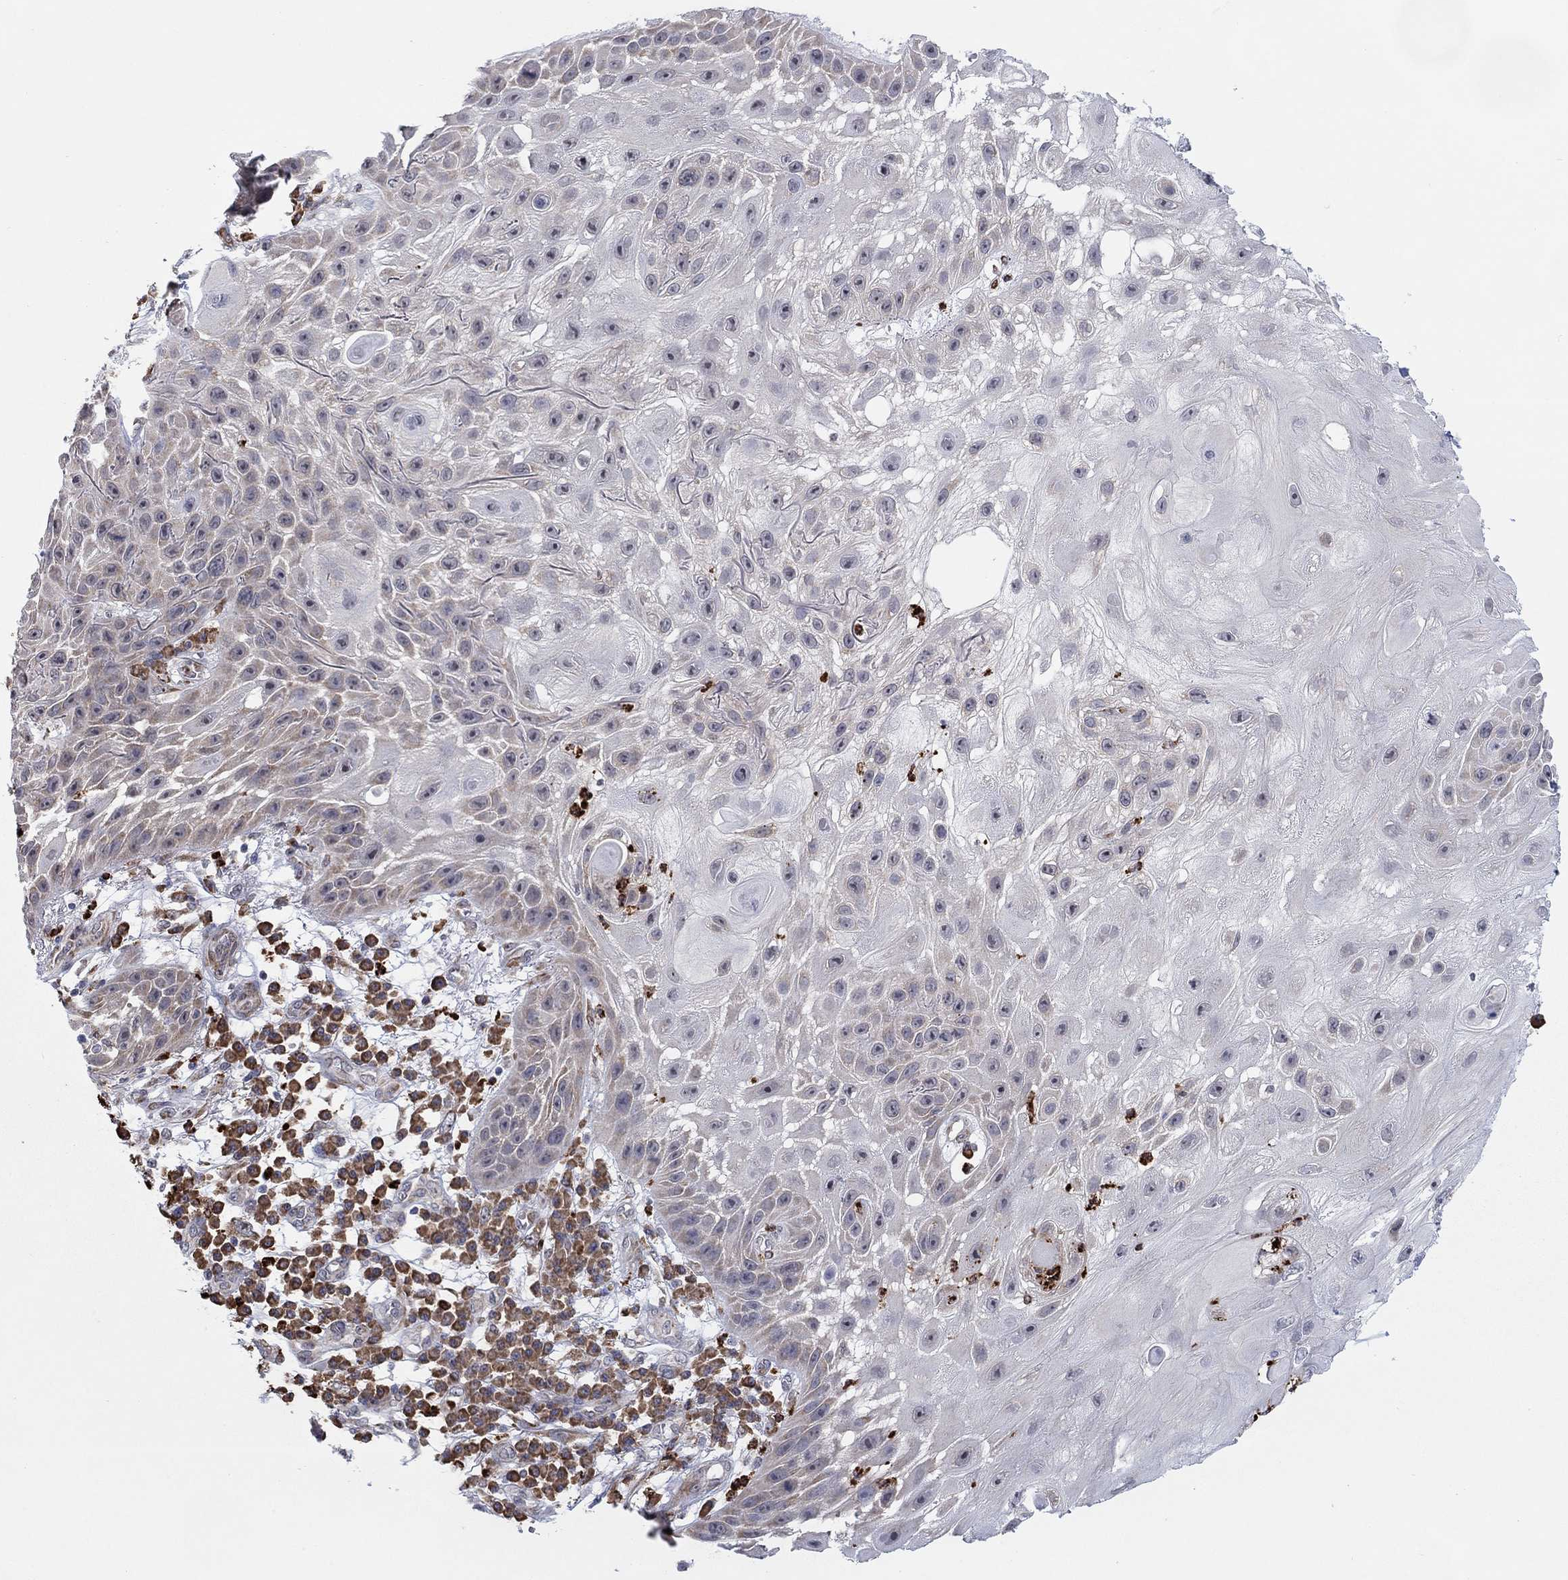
{"staining": {"intensity": "negative", "quantity": "none", "location": "none"}, "tissue": "skin cancer", "cell_type": "Tumor cells", "image_type": "cancer", "snomed": [{"axis": "morphology", "description": "Normal tissue, NOS"}, {"axis": "morphology", "description": "Squamous cell carcinoma, NOS"}, {"axis": "topography", "description": "Skin"}], "caption": "A high-resolution image shows IHC staining of skin cancer (squamous cell carcinoma), which reveals no significant staining in tumor cells.", "gene": "MTRFR", "patient": {"sex": "male", "age": 79}}